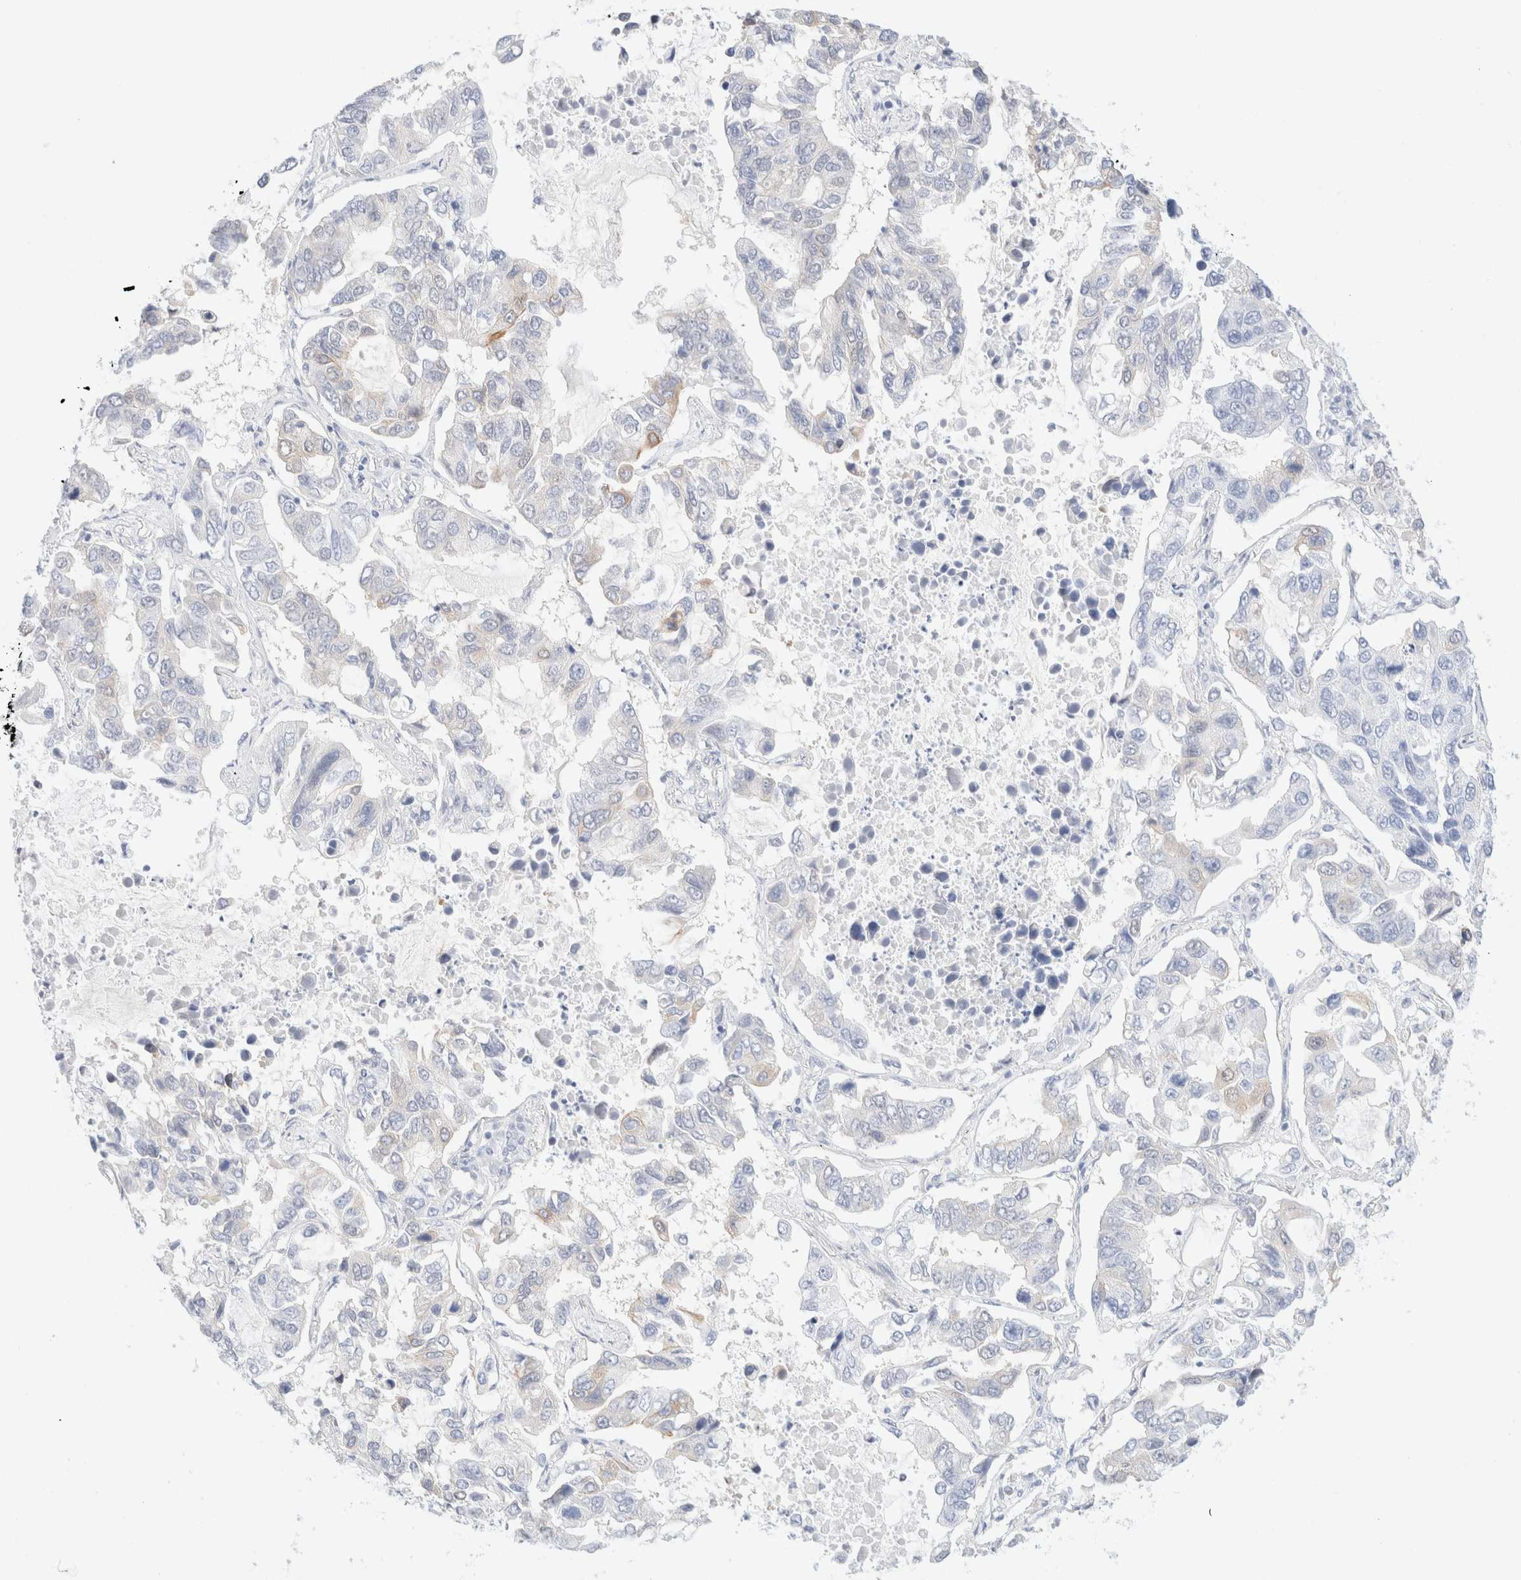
{"staining": {"intensity": "negative", "quantity": "none", "location": "none"}, "tissue": "lung cancer", "cell_type": "Tumor cells", "image_type": "cancer", "snomed": [{"axis": "morphology", "description": "Adenocarcinoma, NOS"}, {"axis": "topography", "description": "Lung"}], "caption": "This is an immunohistochemistry histopathology image of human lung adenocarcinoma. There is no expression in tumor cells.", "gene": "KRT15", "patient": {"sex": "male", "age": 64}}